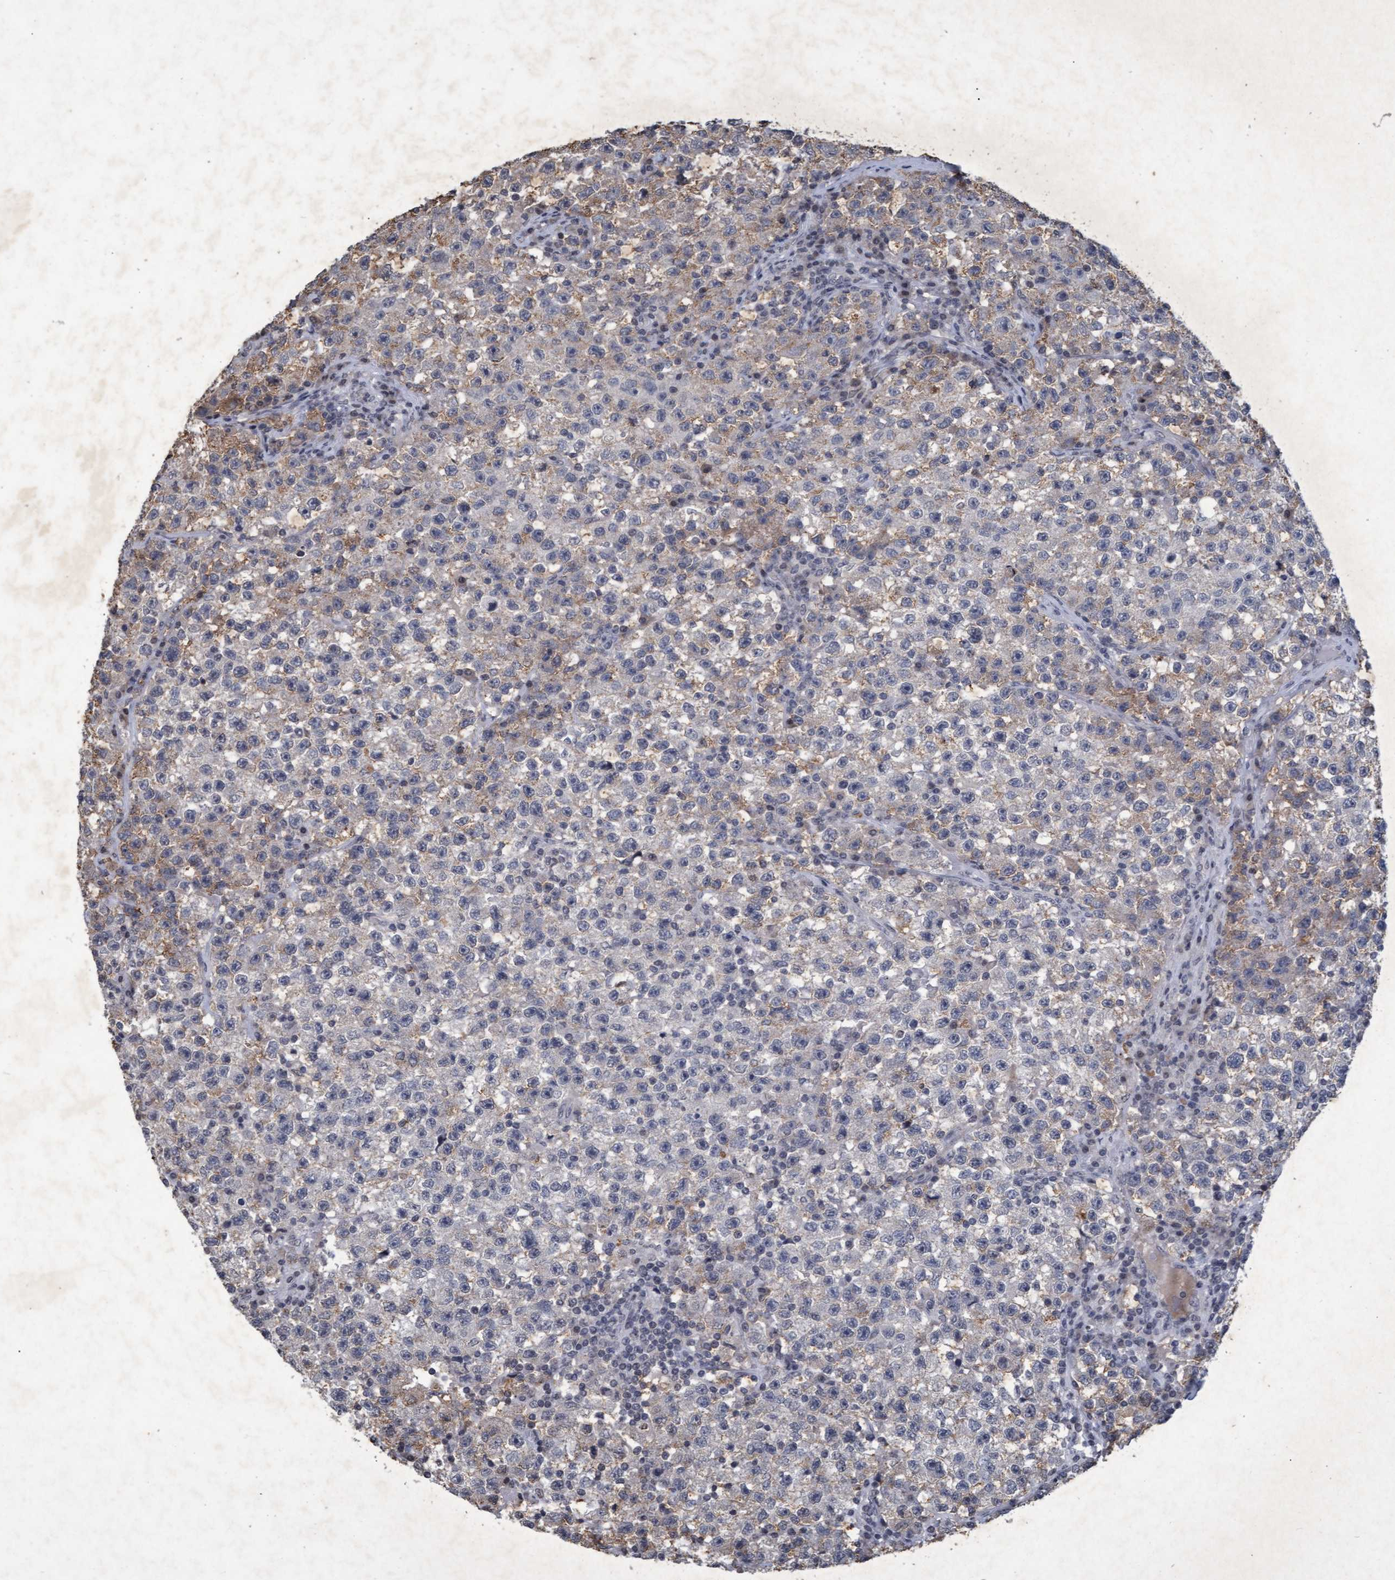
{"staining": {"intensity": "weak", "quantity": "<25%", "location": "cytoplasmic/membranous"}, "tissue": "testis cancer", "cell_type": "Tumor cells", "image_type": "cancer", "snomed": [{"axis": "morphology", "description": "Seminoma, NOS"}, {"axis": "topography", "description": "Testis"}], "caption": "Immunohistochemistry of human testis seminoma displays no expression in tumor cells.", "gene": "GALC", "patient": {"sex": "male", "age": 22}}